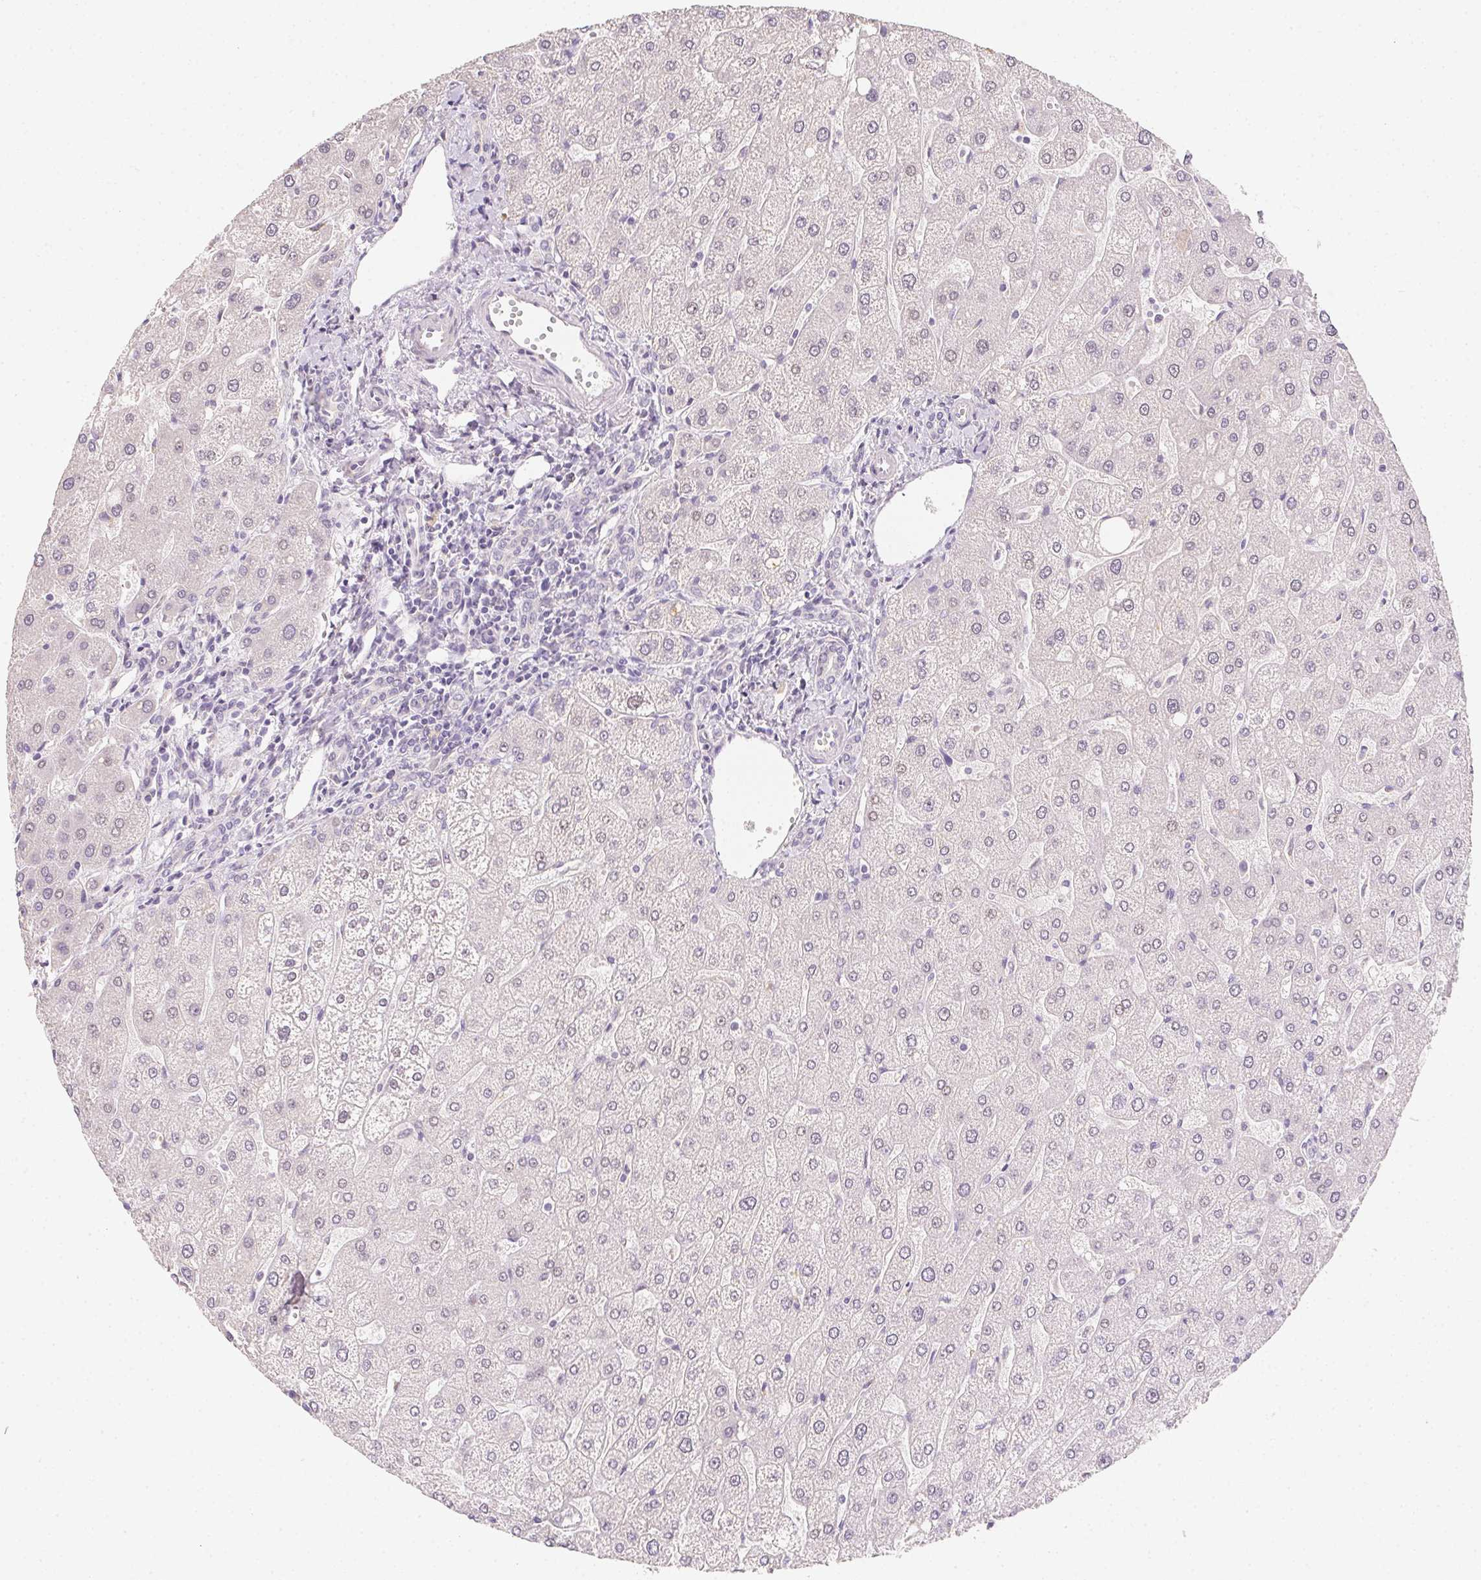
{"staining": {"intensity": "negative", "quantity": "none", "location": "none"}, "tissue": "liver", "cell_type": "Cholangiocytes", "image_type": "normal", "snomed": [{"axis": "morphology", "description": "Normal tissue, NOS"}, {"axis": "topography", "description": "Liver"}], "caption": "Immunohistochemistry (IHC) micrograph of normal liver: liver stained with DAB reveals no significant protein expression in cholangiocytes. (DAB (3,3'-diaminobenzidine) IHC with hematoxylin counter stain).", "gene": "ZBBX", "patient": {"sex": "male", "age": 67}}